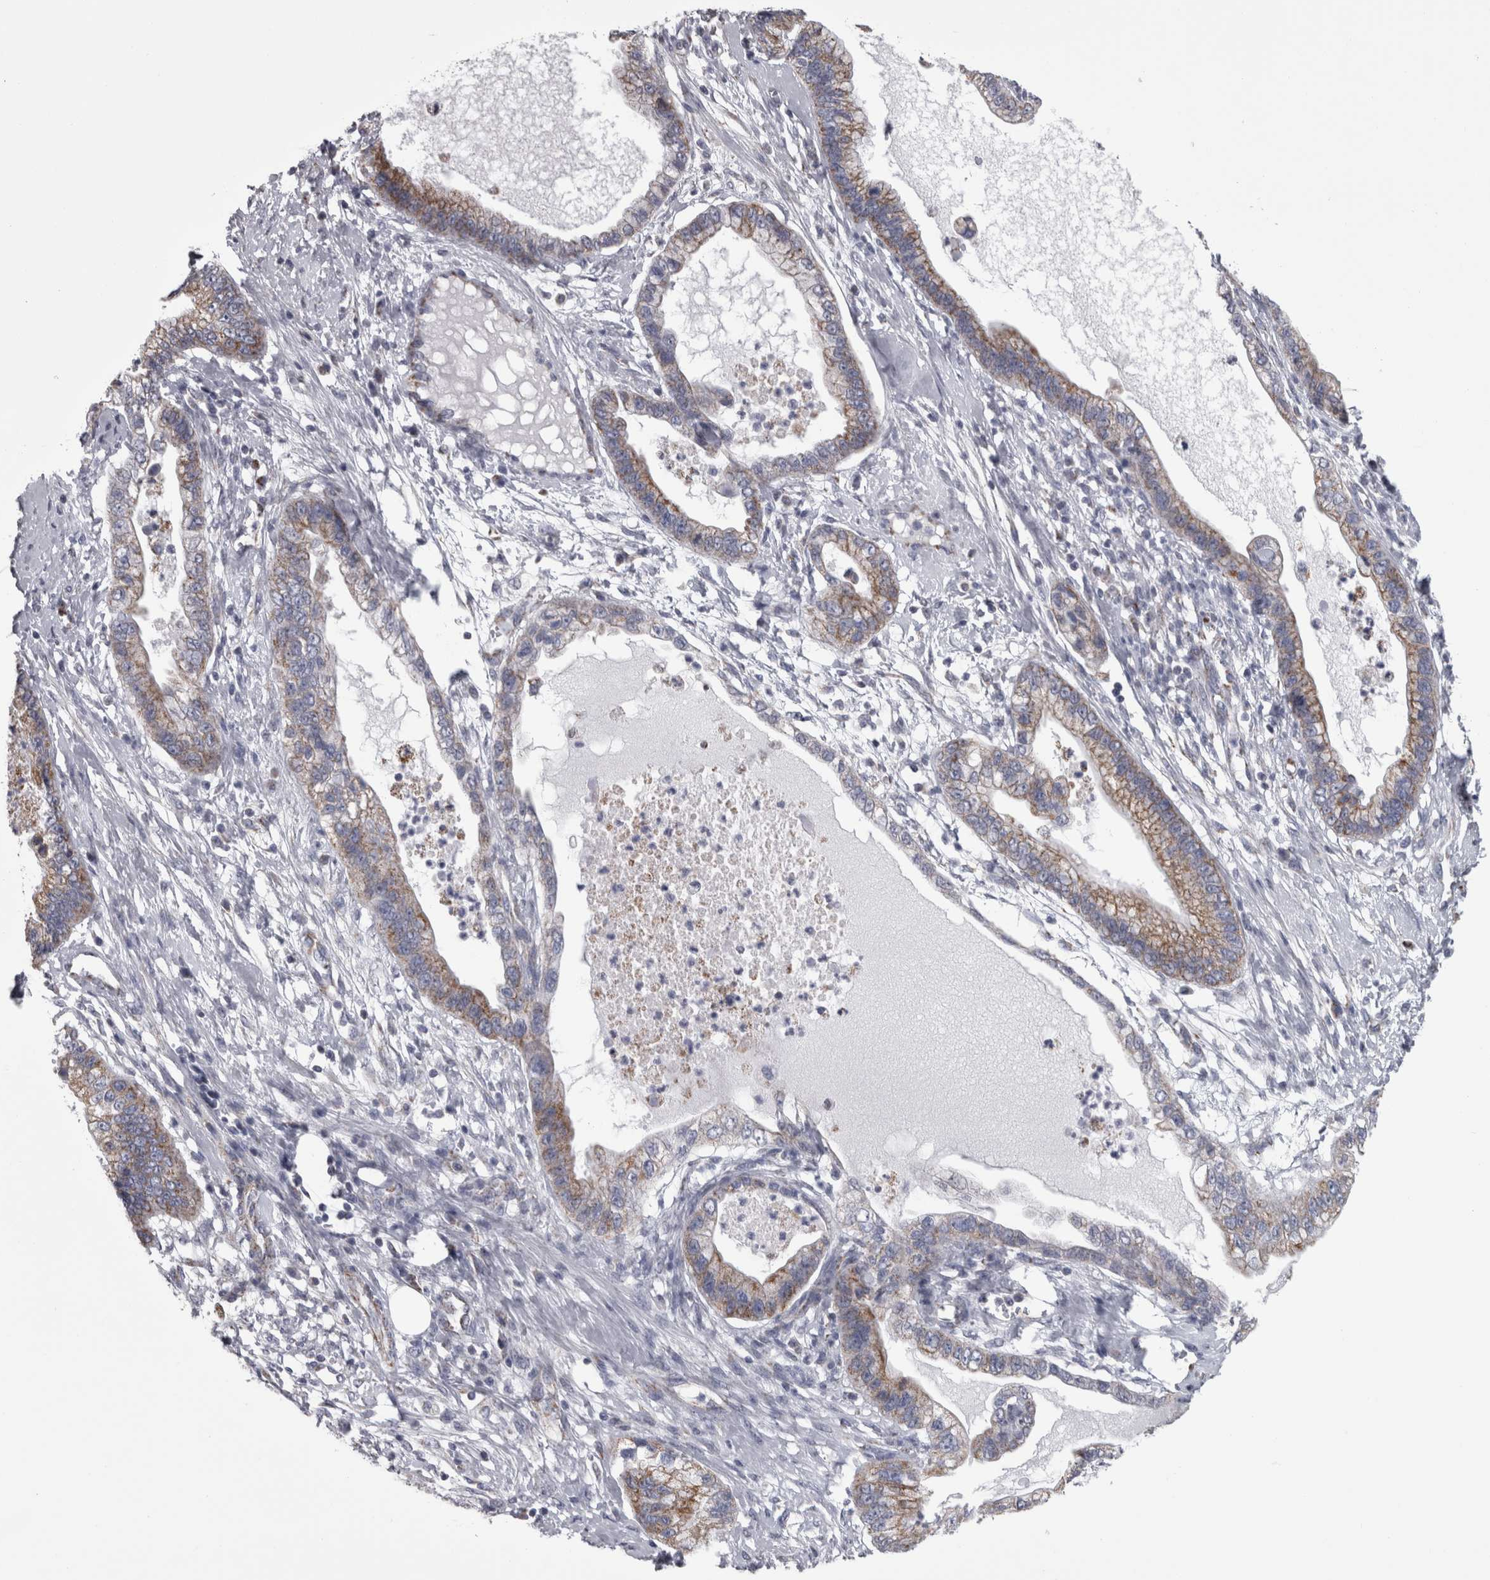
{"staining": {"intensity": "moderate", "quantity": ">75%", "location": "cytoplasmic/membranous"}, "tissue": "cervical cancer", "cell_type": "Tumor cells", "image_type": "cancer", "snomed": [{"axis": "morphology", "description": "Adenocarcinoma, NOS"}, {"axis": "topography", "description": "Cervix"}], "caption": "Cervical cancer stained with a protein marker reveals moderate staining in tumor cells.", "gene": "DBT", "patient": {"sex": "female", "age": 44}}